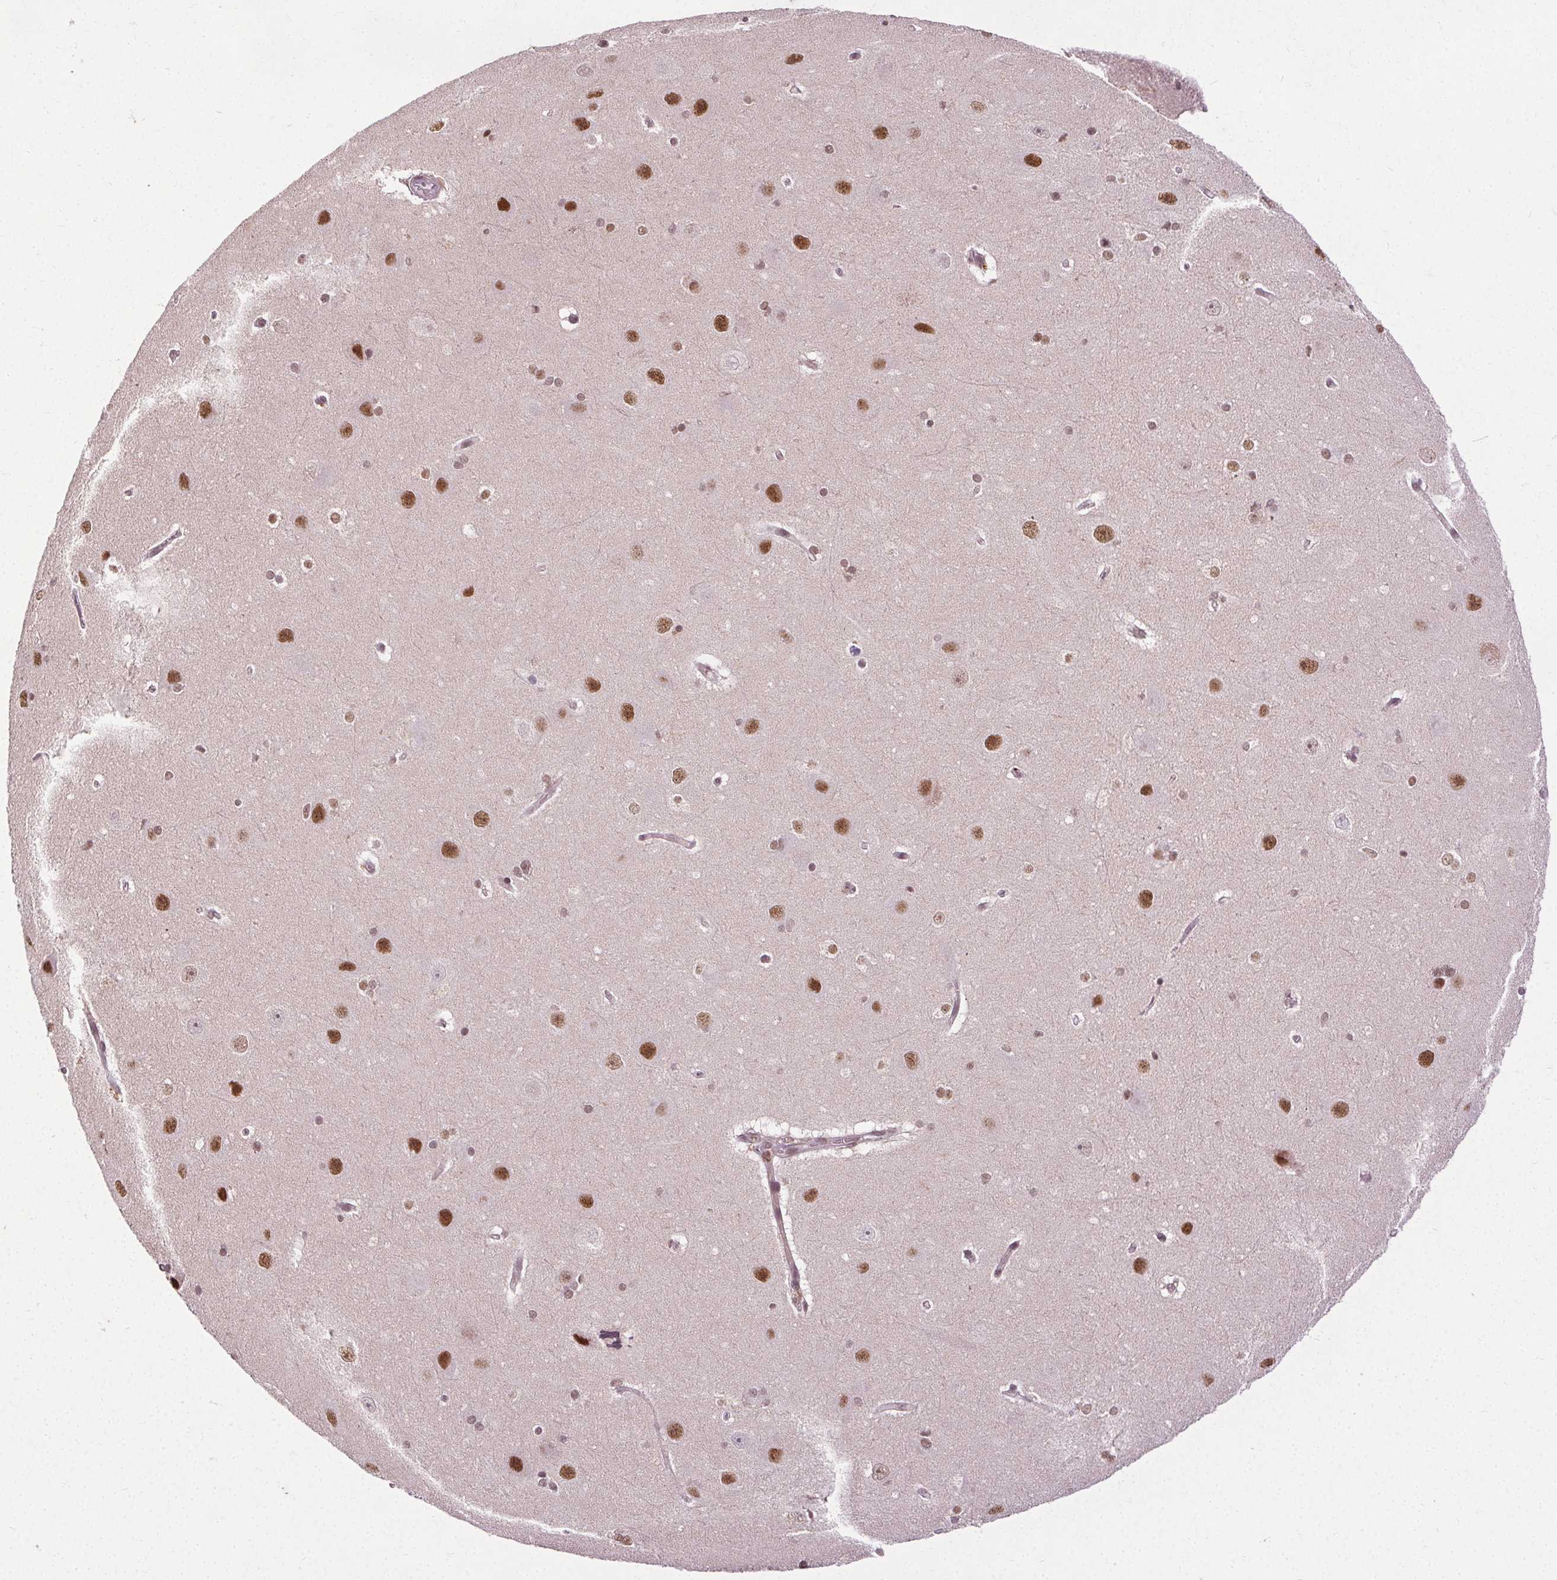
{"staining": {"intensity": "strong", "quantity": "<25%", "location": "nuclear"}, "tissue": "hippocampus", "cell_type": "Glial cells", "image_type": "normal", "snomed": [{"axis": "morphology", "description": "Normal tissue, NOS"}, {"axis": "topography", "description": "Cerebral cortex"}, {"axis": "topography", "description": "Hippocampus"}], "caption": "Immunohistochemistry of normal human hippocampus shows medium levels of strong nuclear staining in approximately <25% of glial cells.", "gene": "MED6", "patient": {"sex": "female", "age": 19}}